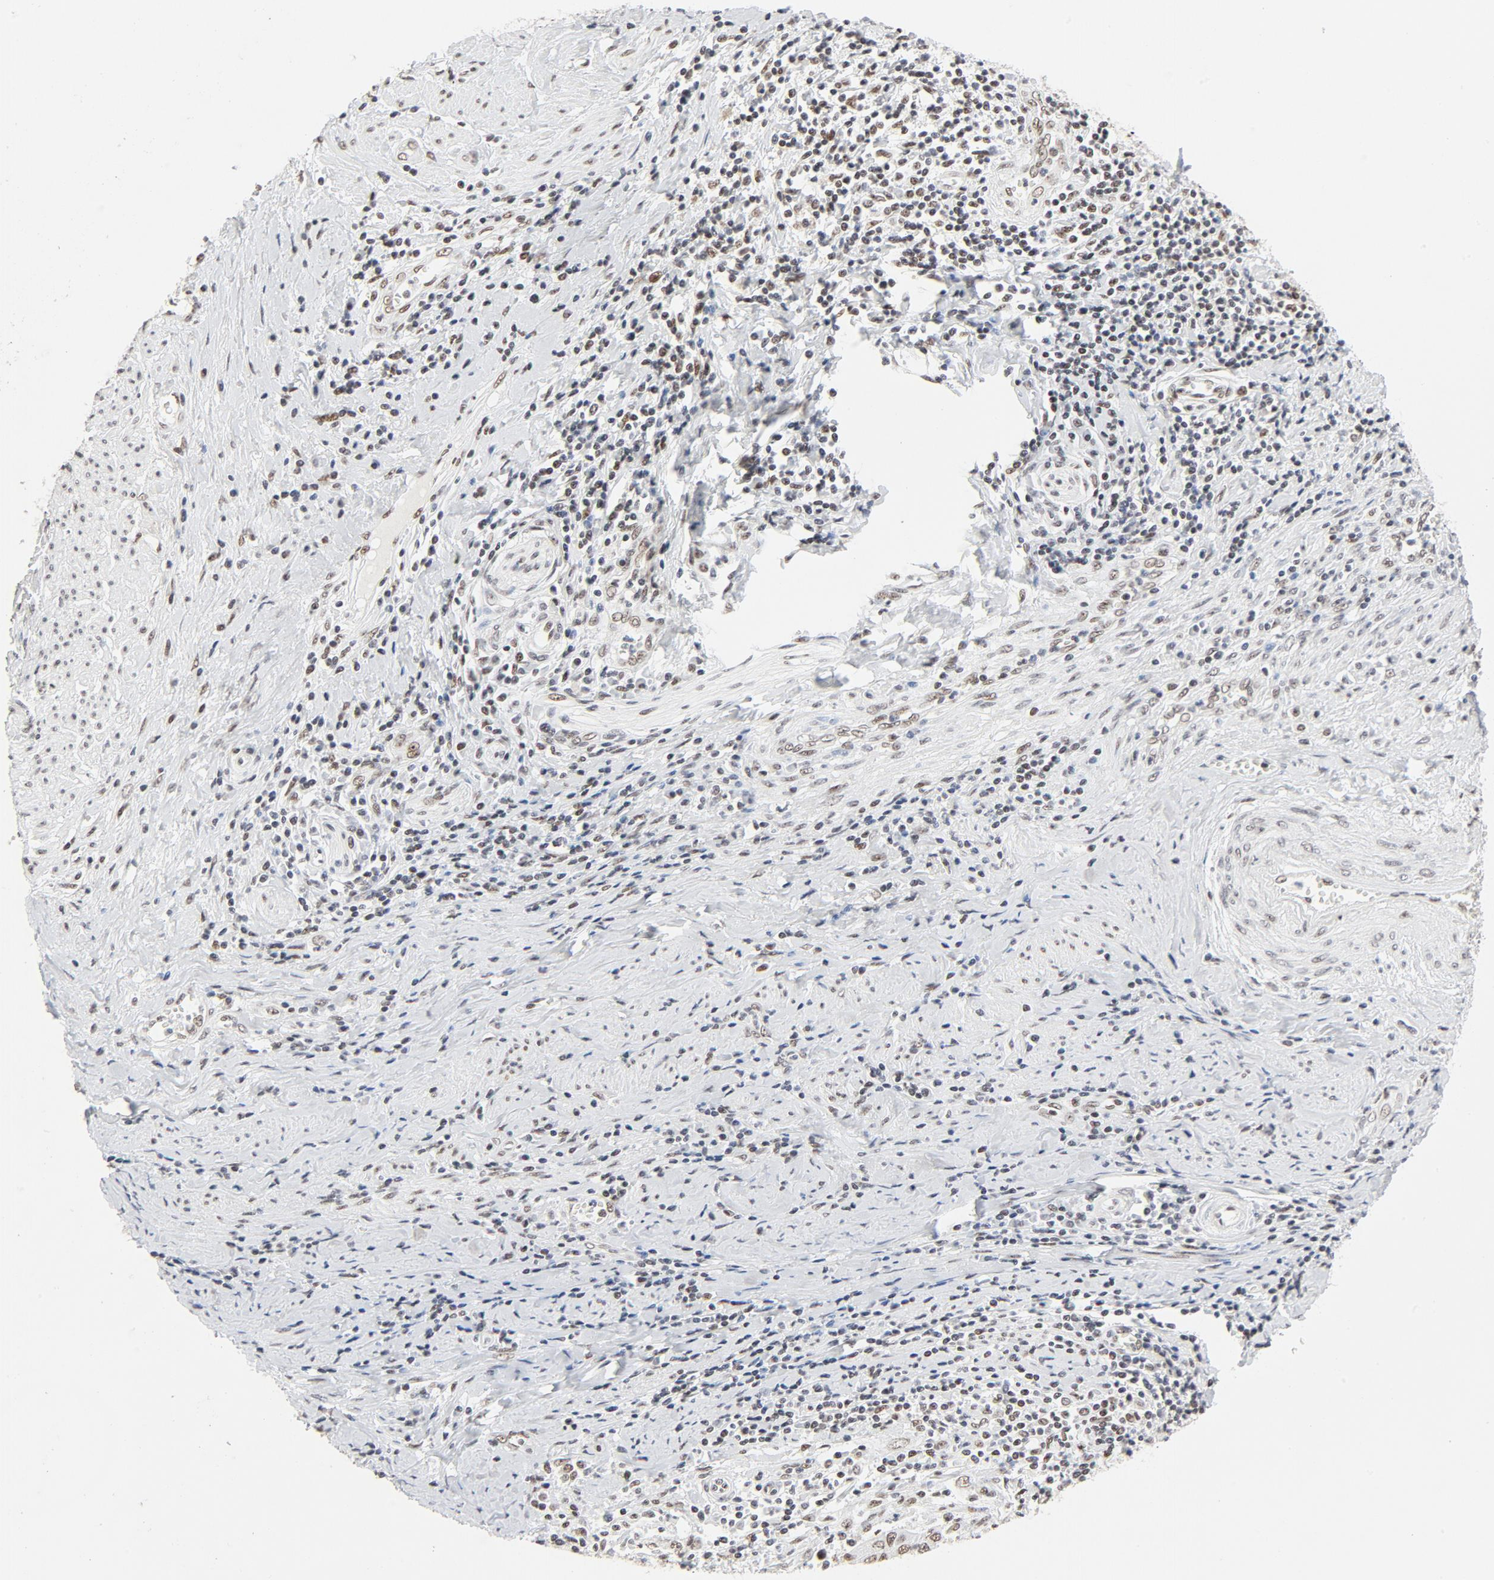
{"staining": {"intensity": "weak", "quantity": ">75%", "location": "nuclear"}, "tissue": "cervical cancer", "cell_type": "Tumor cells", "image_type": "cancer", "snomed": [{"axis": "morphology", "description": "Squamous cell carcinoma, NOS"}, {"axis": "topography", "description": "Cervix"}], "caption": "Brown immunohistochemical staining in human cervical cancer (squamous cell carcinoma) reveals weak nuclear staining in about >75% of tumor cells. (DAB IHC with brightfield microscopy, high magnification).", "gene": "GTF2H1", "patient": {"sex": "female", "age": 53}}